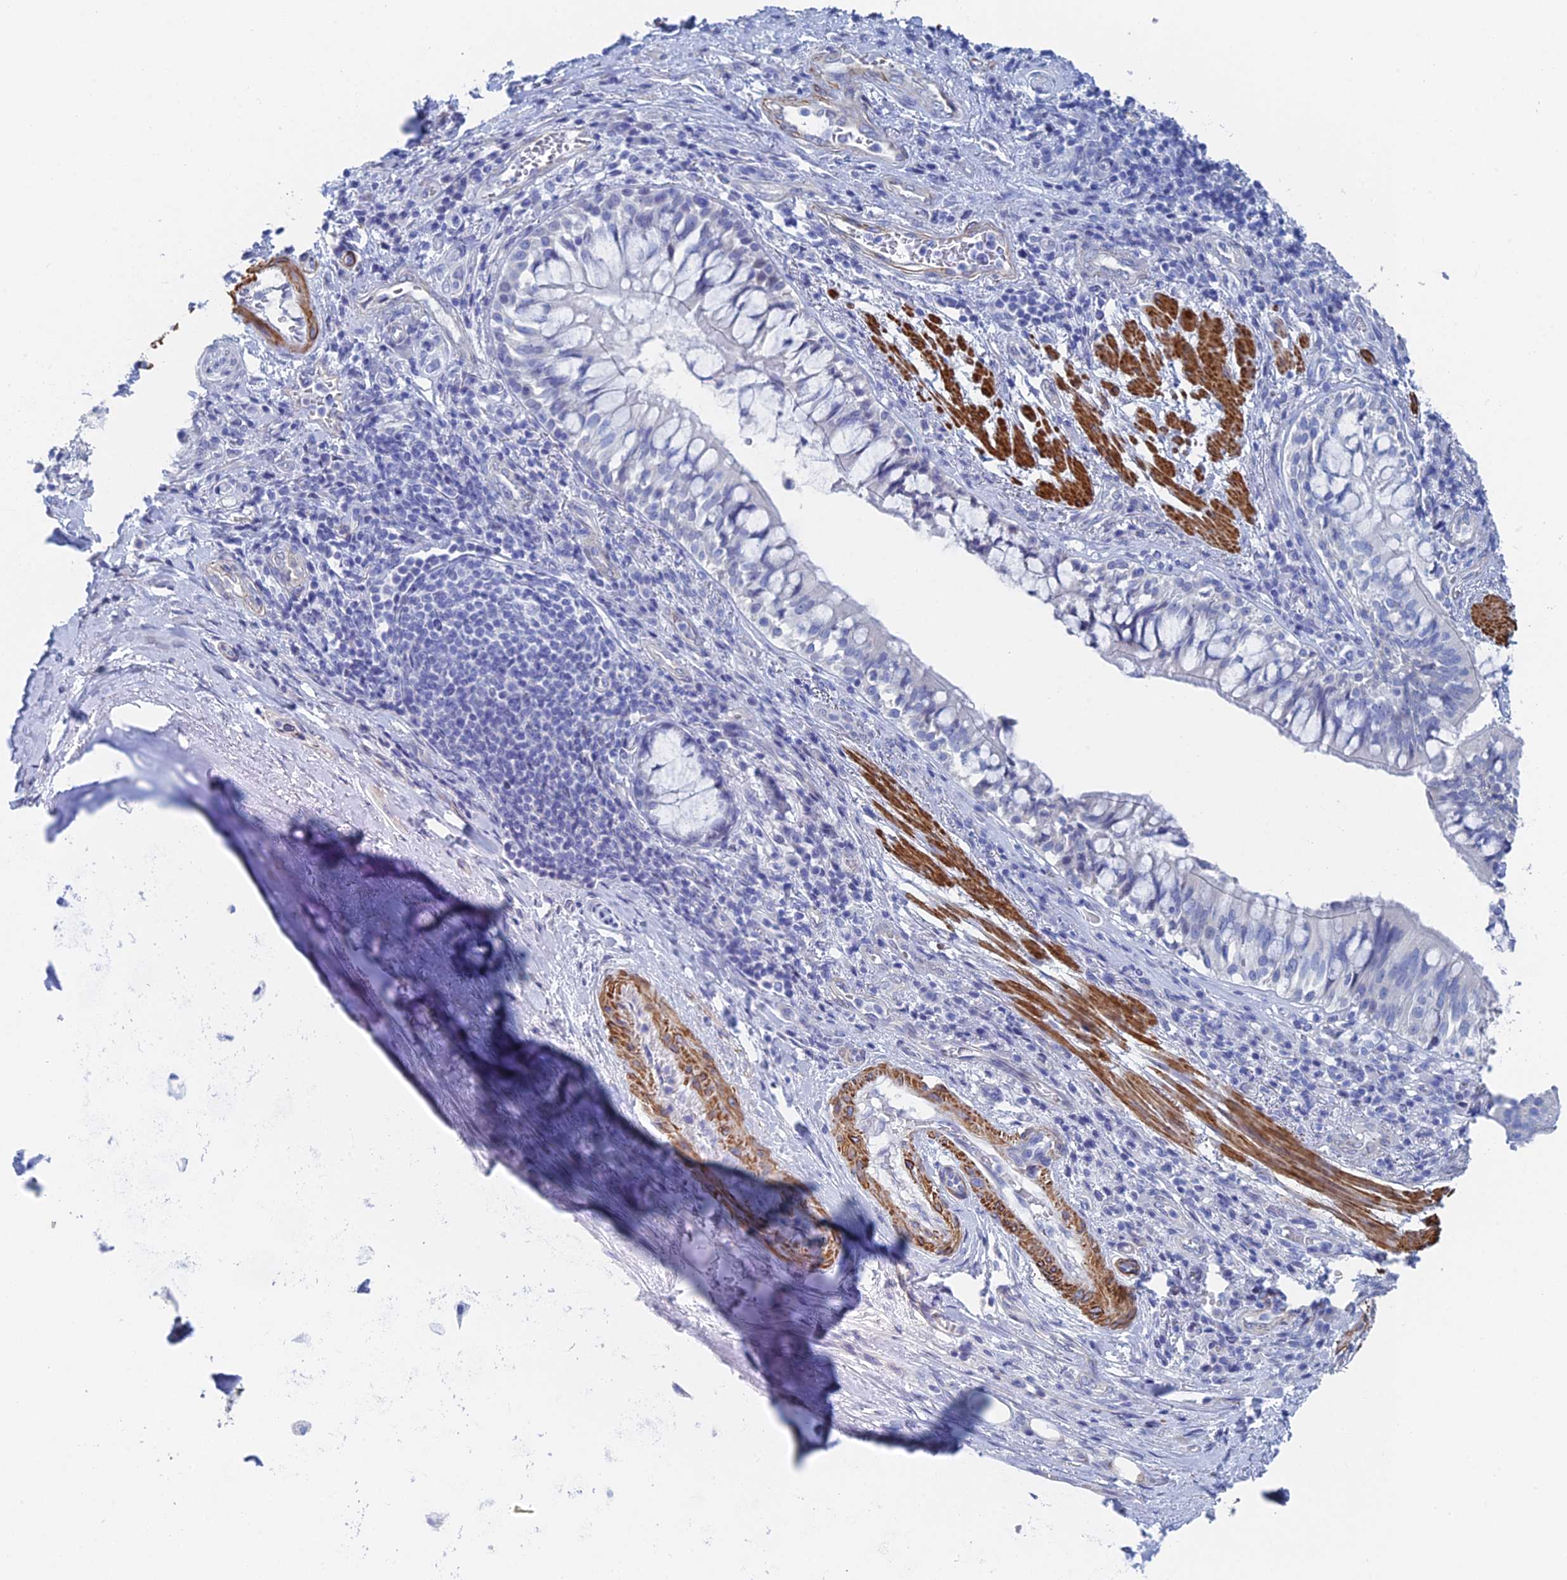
{"staining": {"intensity": "negative", "quantity": "none", "location": "none"}, "tissue": "adipose tissue", "cell_type": "Adipocytes", "image_type": "normal", "snomed": [{"axis": "morphology", "description": "Normal tissue, NOS"}, {"axis": "morphology", "description": "Squamous cell carcinoma, NOS"}, {"axis": "topography", "description": "Bronchus"}, {"axis": "topography", "description": "Lung"}], "caption": "Unremarkable adipose tissue was stained to show a protein in brown. There is no significant staining in adipocytes. Brightfield microscopy of immunohistochemistry stained with DAB (3,3'-diaminobenzidine) (brown) and hematoxylin (blue), captured at high magnification.", "gene": "KCNK18", "patient": {"sex": "male", "age": 64}}